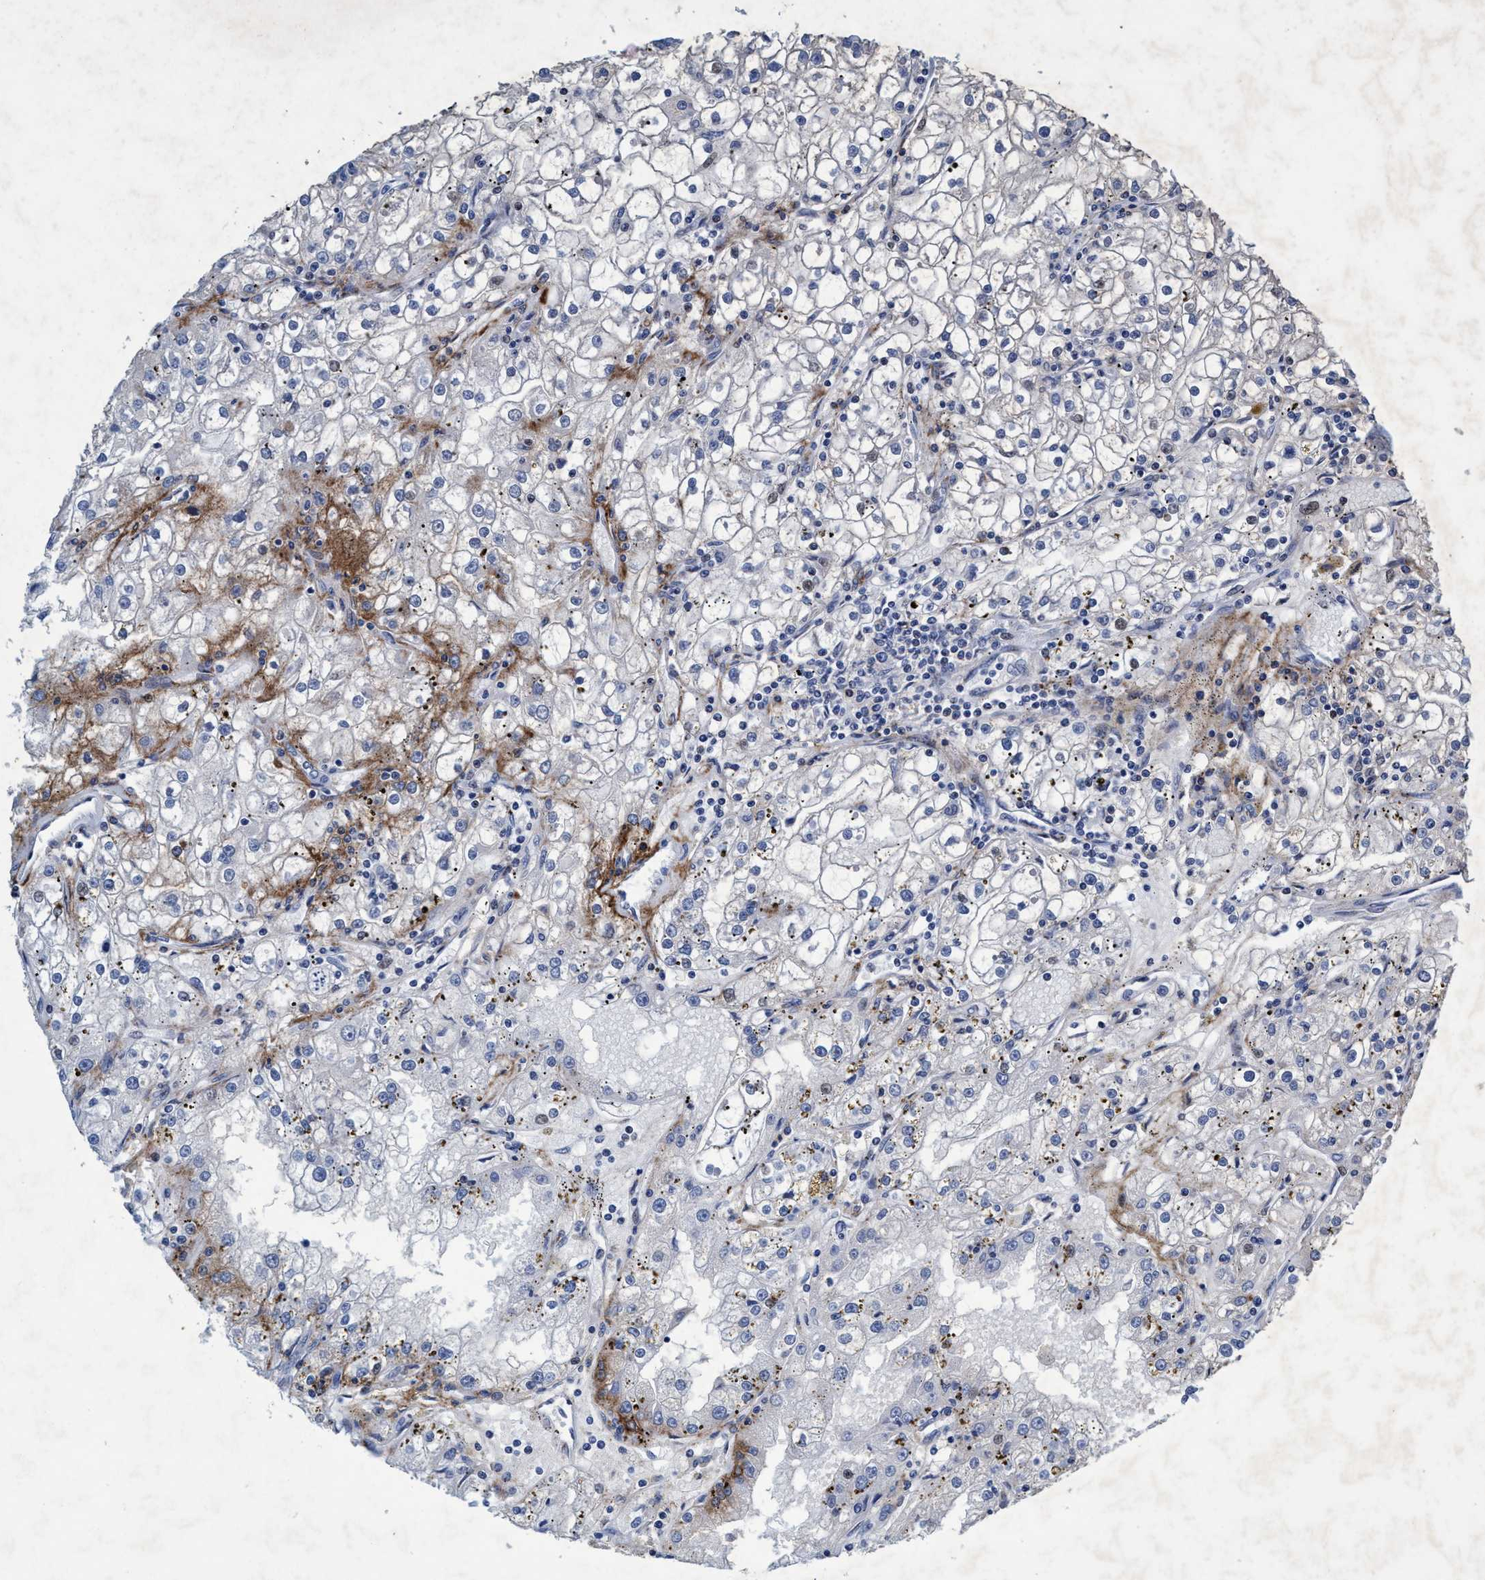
{"staining": {"intensity": "moderate", "quantity": "<25%", "location": "cytoplasmic/membranous"}, "tissue": "renal cancer", "cell_type": "Tumor cells", "image_type": "cancer", "snomed": [{"axis": "morphology", "description": "Adenocarcinoma, NOS"}, {"axis": "topography", "description": "Kidney"}], "caption": "Tumor cells show low levels of moderate cytoplasmic/membranous expression in approximately <25% of cells in human adenocarcinoma (renal).", "gene": "GRB14", "patient": {"sex": "male", "age": 56}}